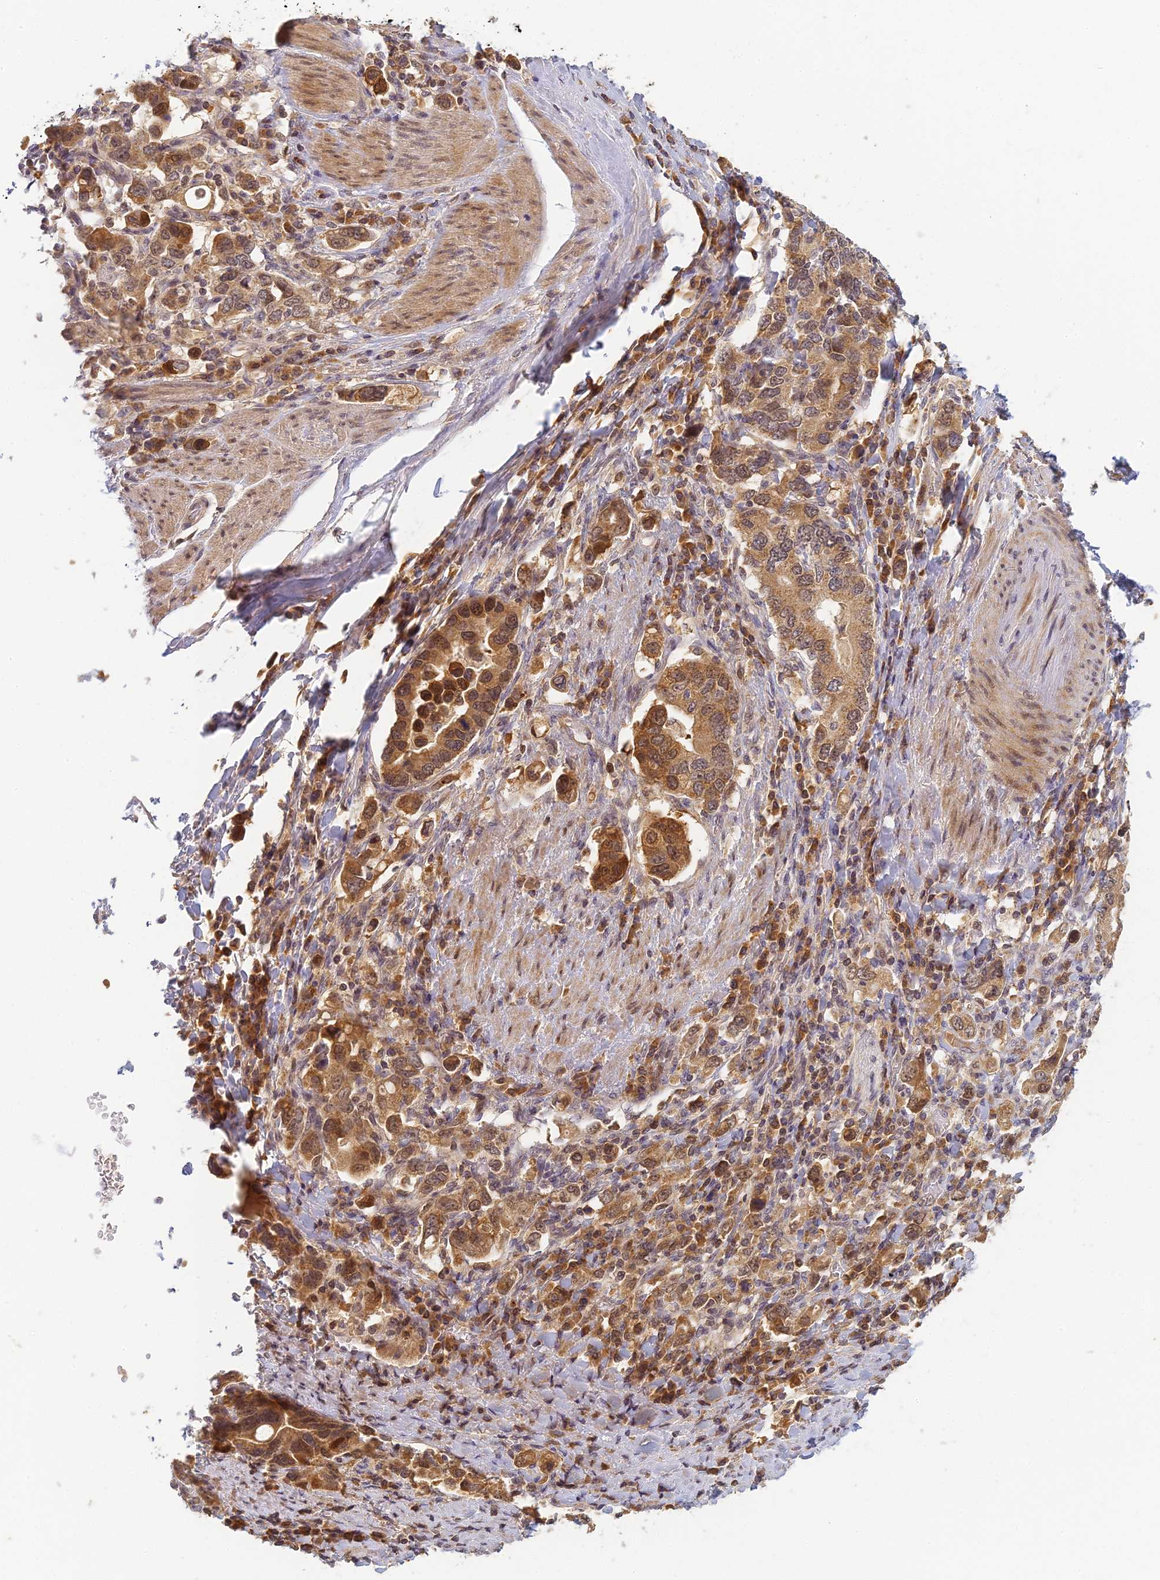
{"staining": {"intensity": "moderate", "quantity": ">75%", "location": "cytoplasmic/membranous"}, "tissue": "stomach cancer", "cell_type": "Tumor cells", "image_type": "cancer", "snomed": [{"axis": "morphology", "description": "Adenocarcinoma, NOS"}, {"axis": "topography", "description": "Stomach, upper"}, {"axis": "topography", "description": "Stomach"}], "caption": "Protein positivity by IHC exhibits moderate cytoplasmic/membranous staining in about >75% of tumor cells in stomach cancer.", "gene": "RGL3", "patient": {"sex": "male", "age": 62}}